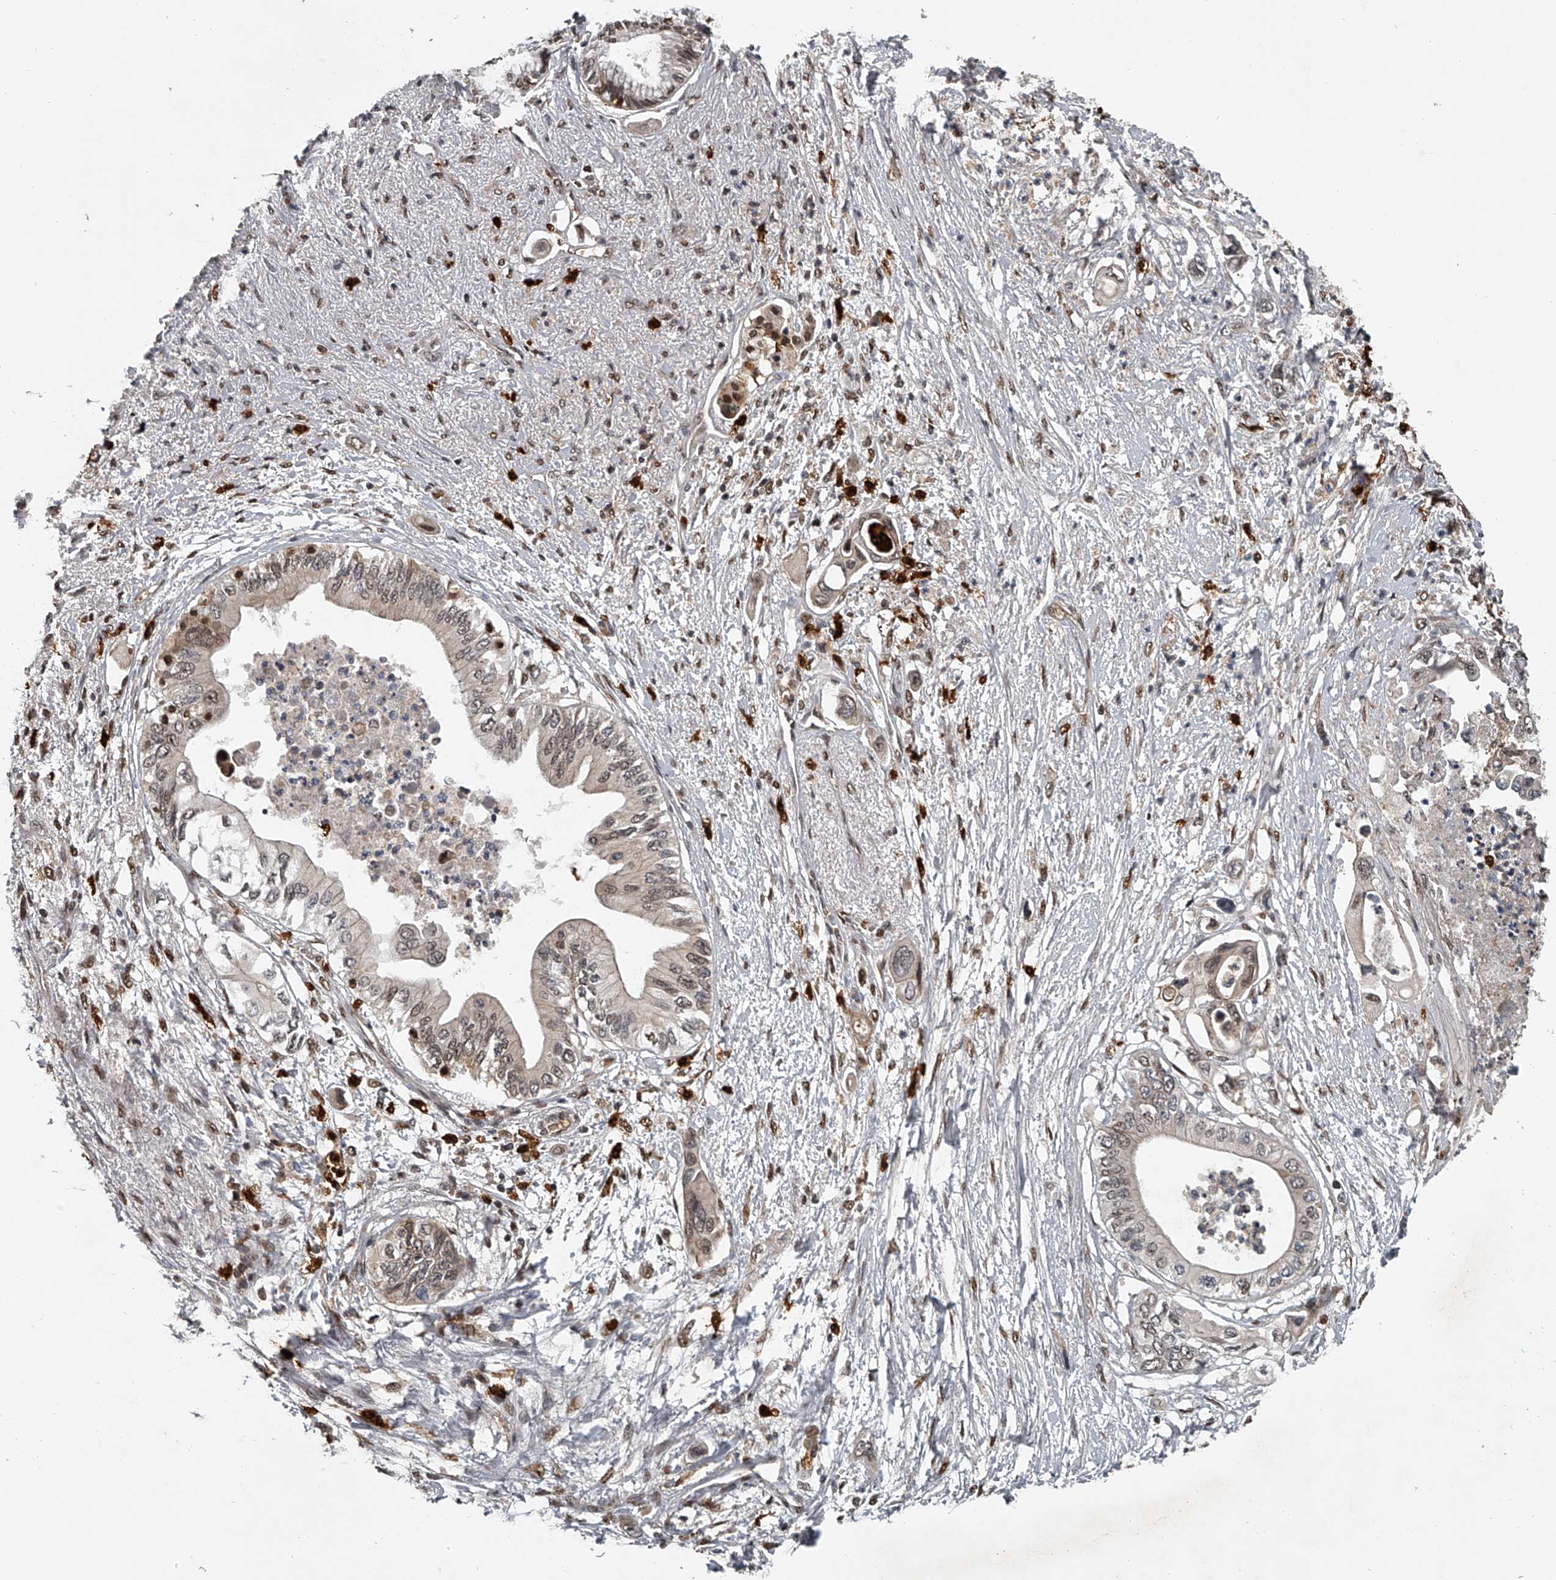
{"staining": {"intensity": "weak", "quantity": ">75%", "location": "cytoplasmic/membranous,nuclear"}, "tissue": "pancreatic cancer", "cell_type": "Tumor cells", "image_type": "cancer", "snomed": [{"axis": "morphology", "description": "Adenocarcinoma, NOS"}, {"axis": "topography", "description": "Pancreas"}], "caption": "Pancreatic cancer stained with a protein marker displays weak staining in tumor cells.", "gene": "PLEKHG1", "patient": {"sex": "male", "age": 66}}